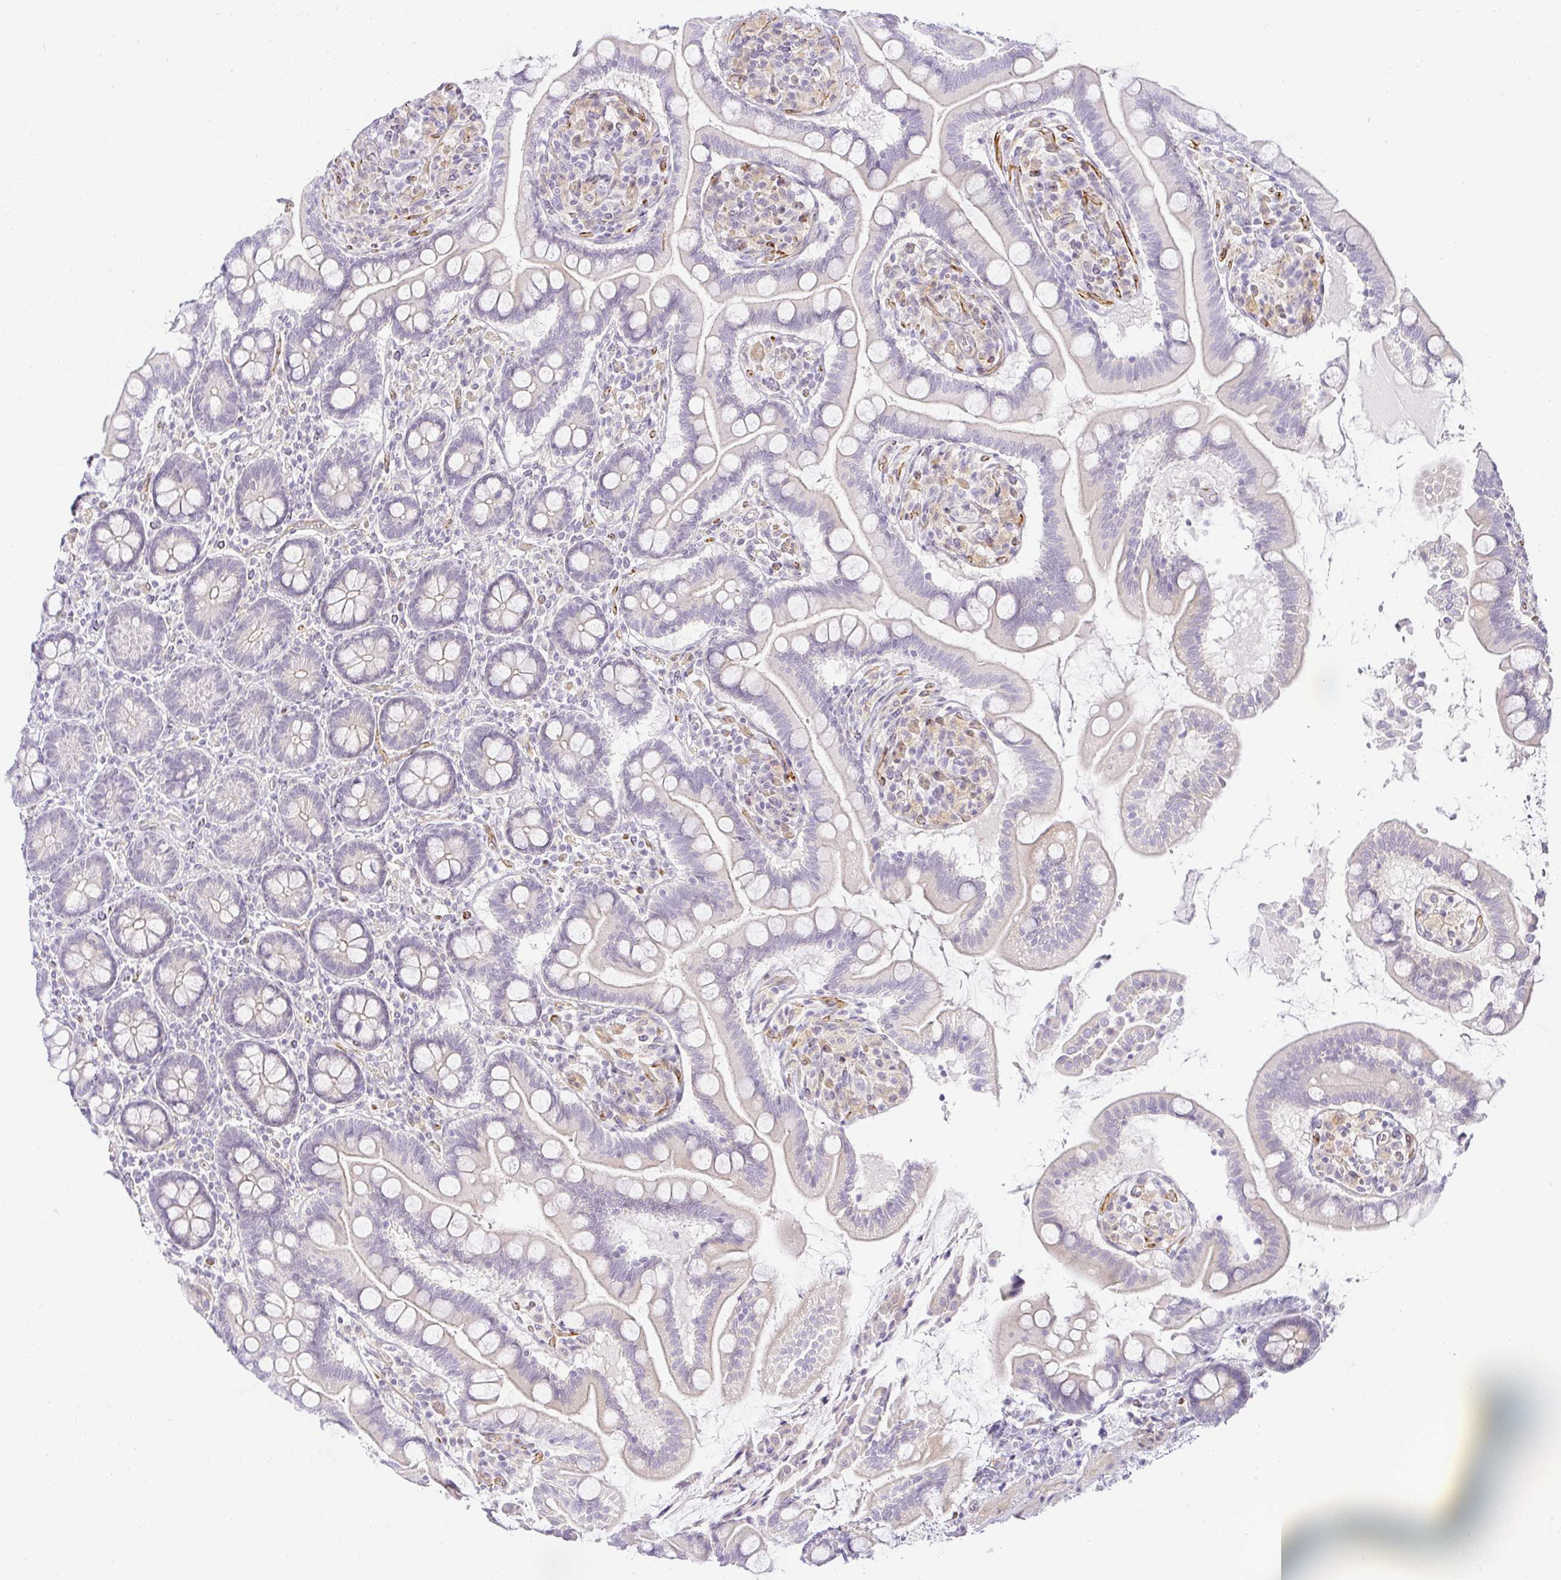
{"staining": {"intensity": "negative", "quantity": "none", "location": "none"}, "tissue": "small intestine", "cell_type": "Glandular cells", "image_type": "normal", "snomed": [{"axis": "morphology", "description": "Normal tissue, NOS"}, {"axis": "topography", "description": "Small intestine"}], "caption": "The immunohistochemistry (IHC) image has no significant expression in glandular cells of small intestine. Nuclei are stained in blue.", "gene": "ACAN", "patient": {"sex": "female", "age": 64}}